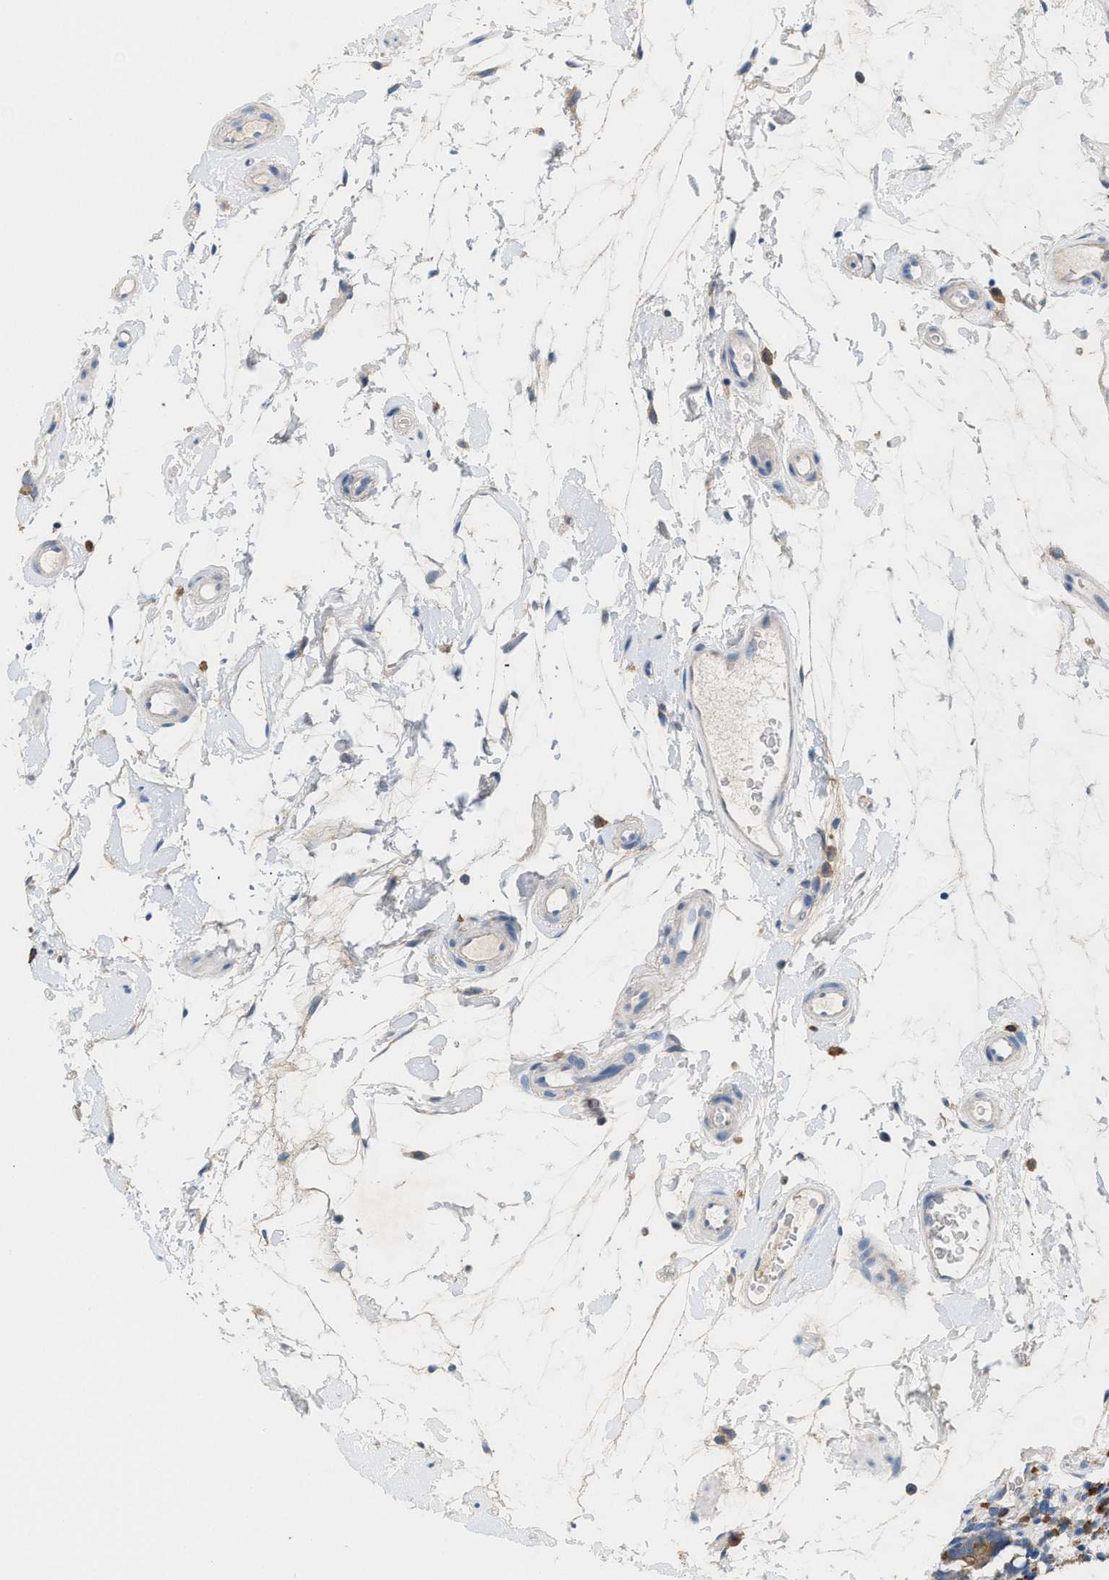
{"staining": {"intensity": "moderate", "quantity": ">75%", "location": "cytoplasmic/membranous"}, "tissue": "small intestine", "cell_type": "Glandular cells", "image_type": "normal", "snomed": [{"axis": "morphology", "description": "Normal tissue, NOS"}, {"axis": "topography", "description": "Small intestine"}], "caption": "Immunohistochemical staining of unremarkable human small intestine exhibits medium levels of moderate cytoplasmic/membranous staining in approximately >75% of glandular cells.", "gene": "DYNC2I1", "patient": {"sex": "female", "age": 84}}